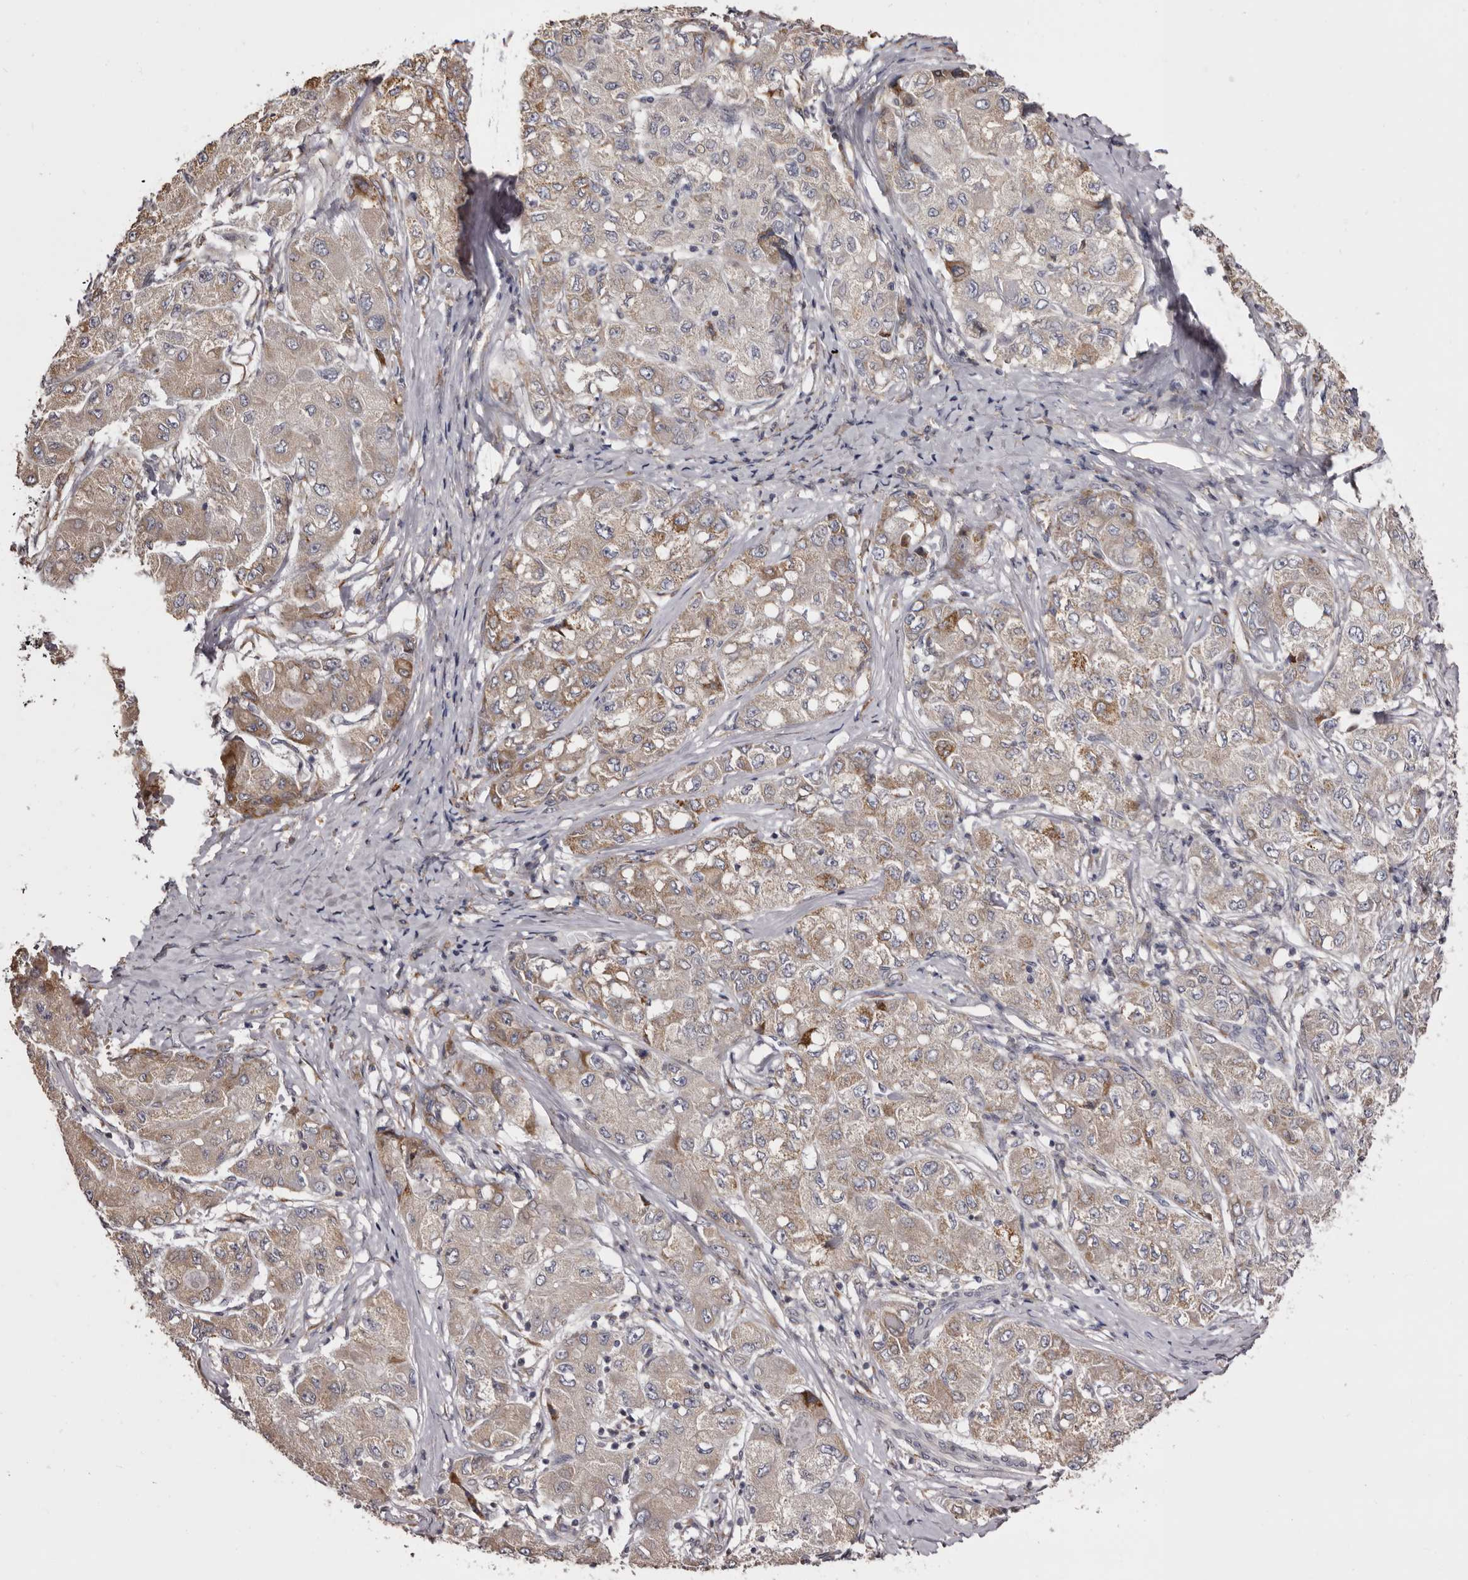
{"staining": {"intensity": "weak", "quantity": "25%-75%", "location": "cytoplasmic/membranous"}, "tissue": "liver cancer", "cell_type": "Tumor cells", "image_type": "cancer", "snomed": [{"axis": "morphology", "description": "Carcinoma, Hepatocellular, NOS"}, {"axis": "topography", "description": "Liver"}], "caption": "A brown stain shows weak cytoplasmic/membranous positivity of a protein in liver cancer (hepatocellular carcinoma) tumor cells.", "gene": "PIGX", "patient": {"sex": "male", "age": 80}}